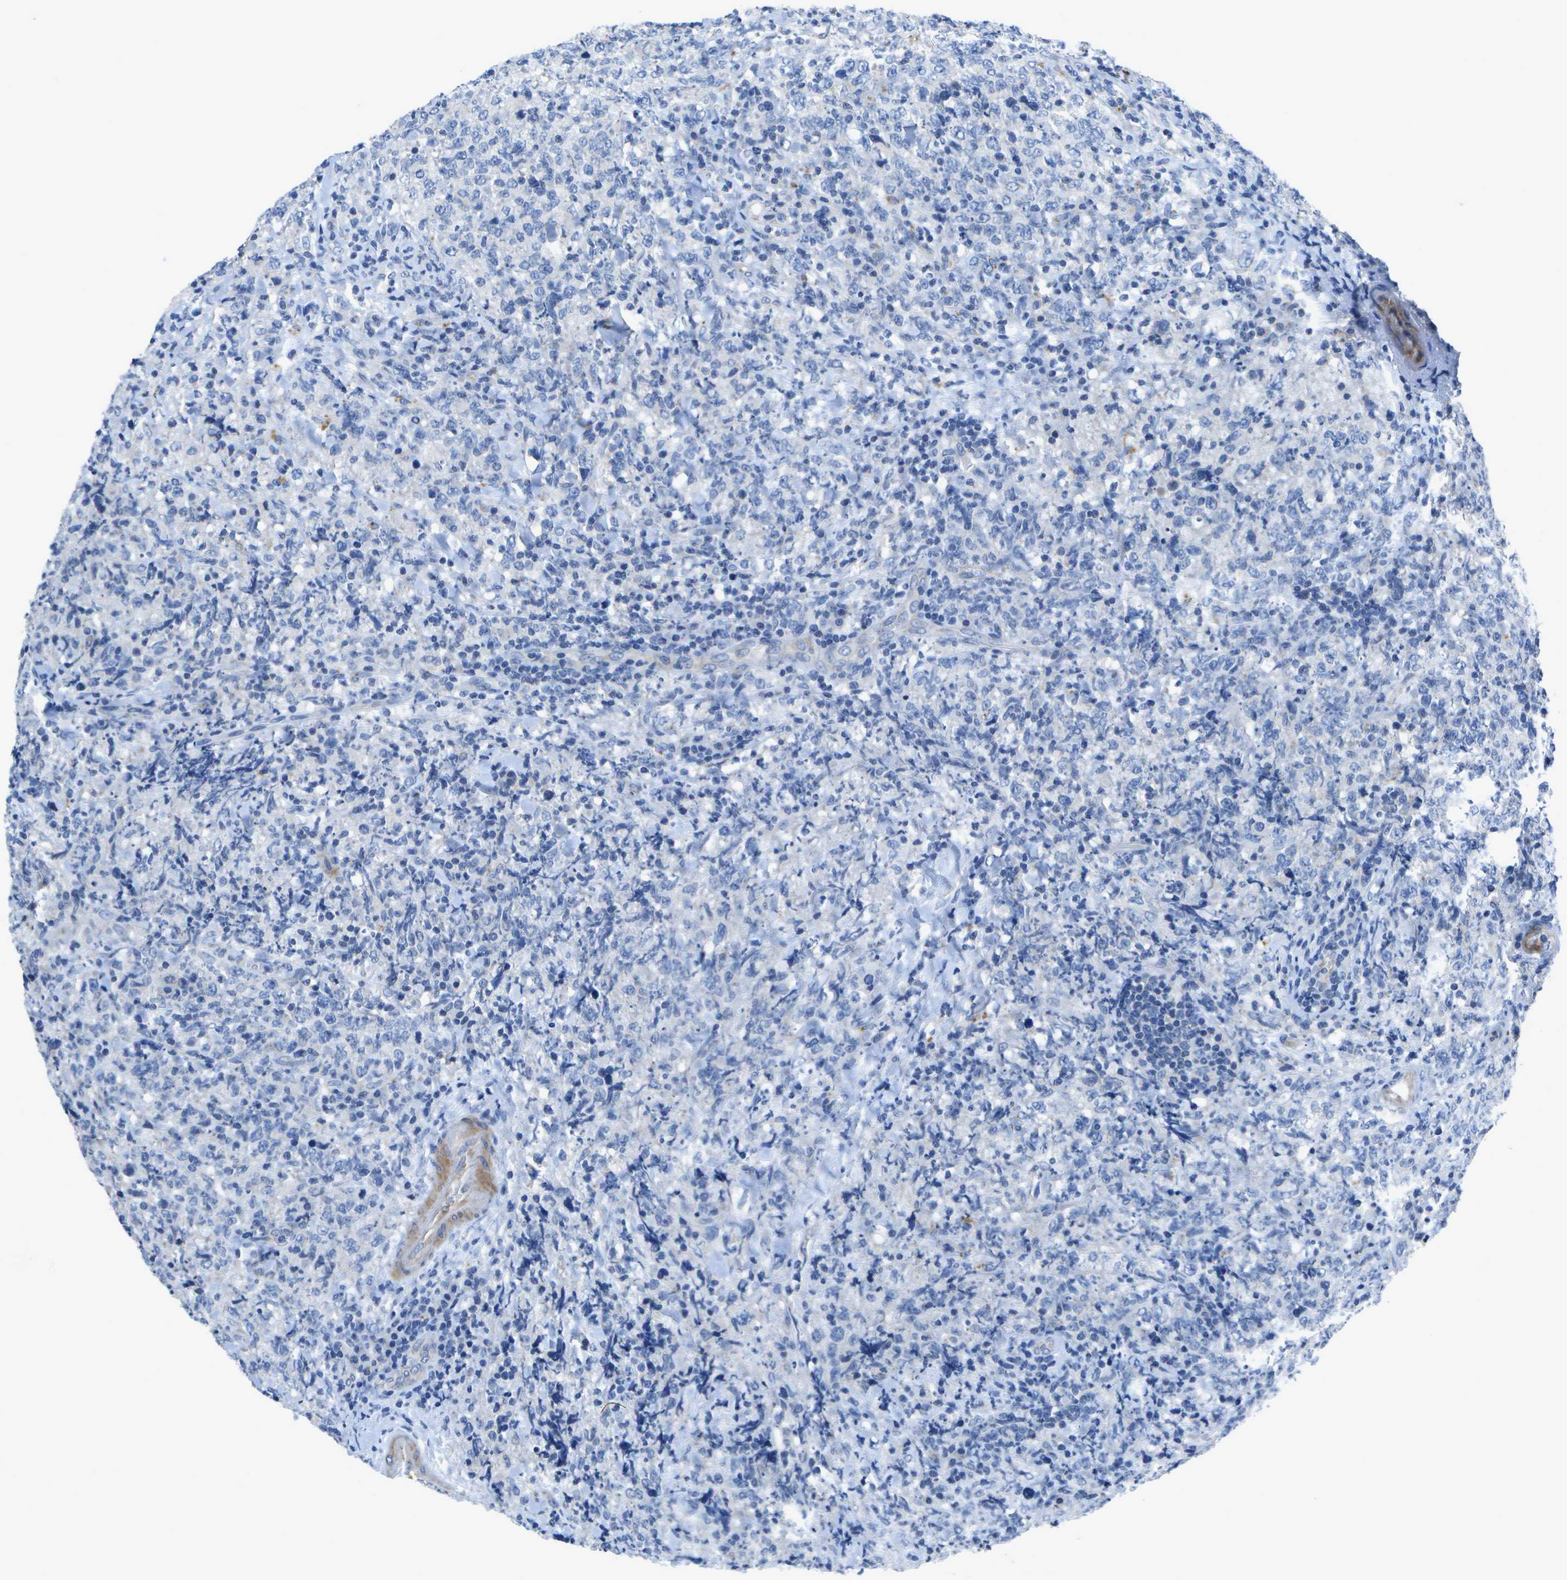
{"staining": {"intensity": "negative", "quantity": "none", "location": "none"}, "tissue": "lymphoma", "cell_type": "Tumor cells", "image_type": "cancer", "snomed": [{"axis": "morphology", "description": "Malignant lymphoma, non-Hodgkin's type, High grade"}, {"axis": "topography", "description": "Tonsil"}], "caption": "A photomicrograph of high-grade malignant lymphoma, non-Hodgkin's type stained for a protein demonstrates no brown staining in tumor cells.", "gene": "DCT", "patient": {"sex": "female", "age": 36}}